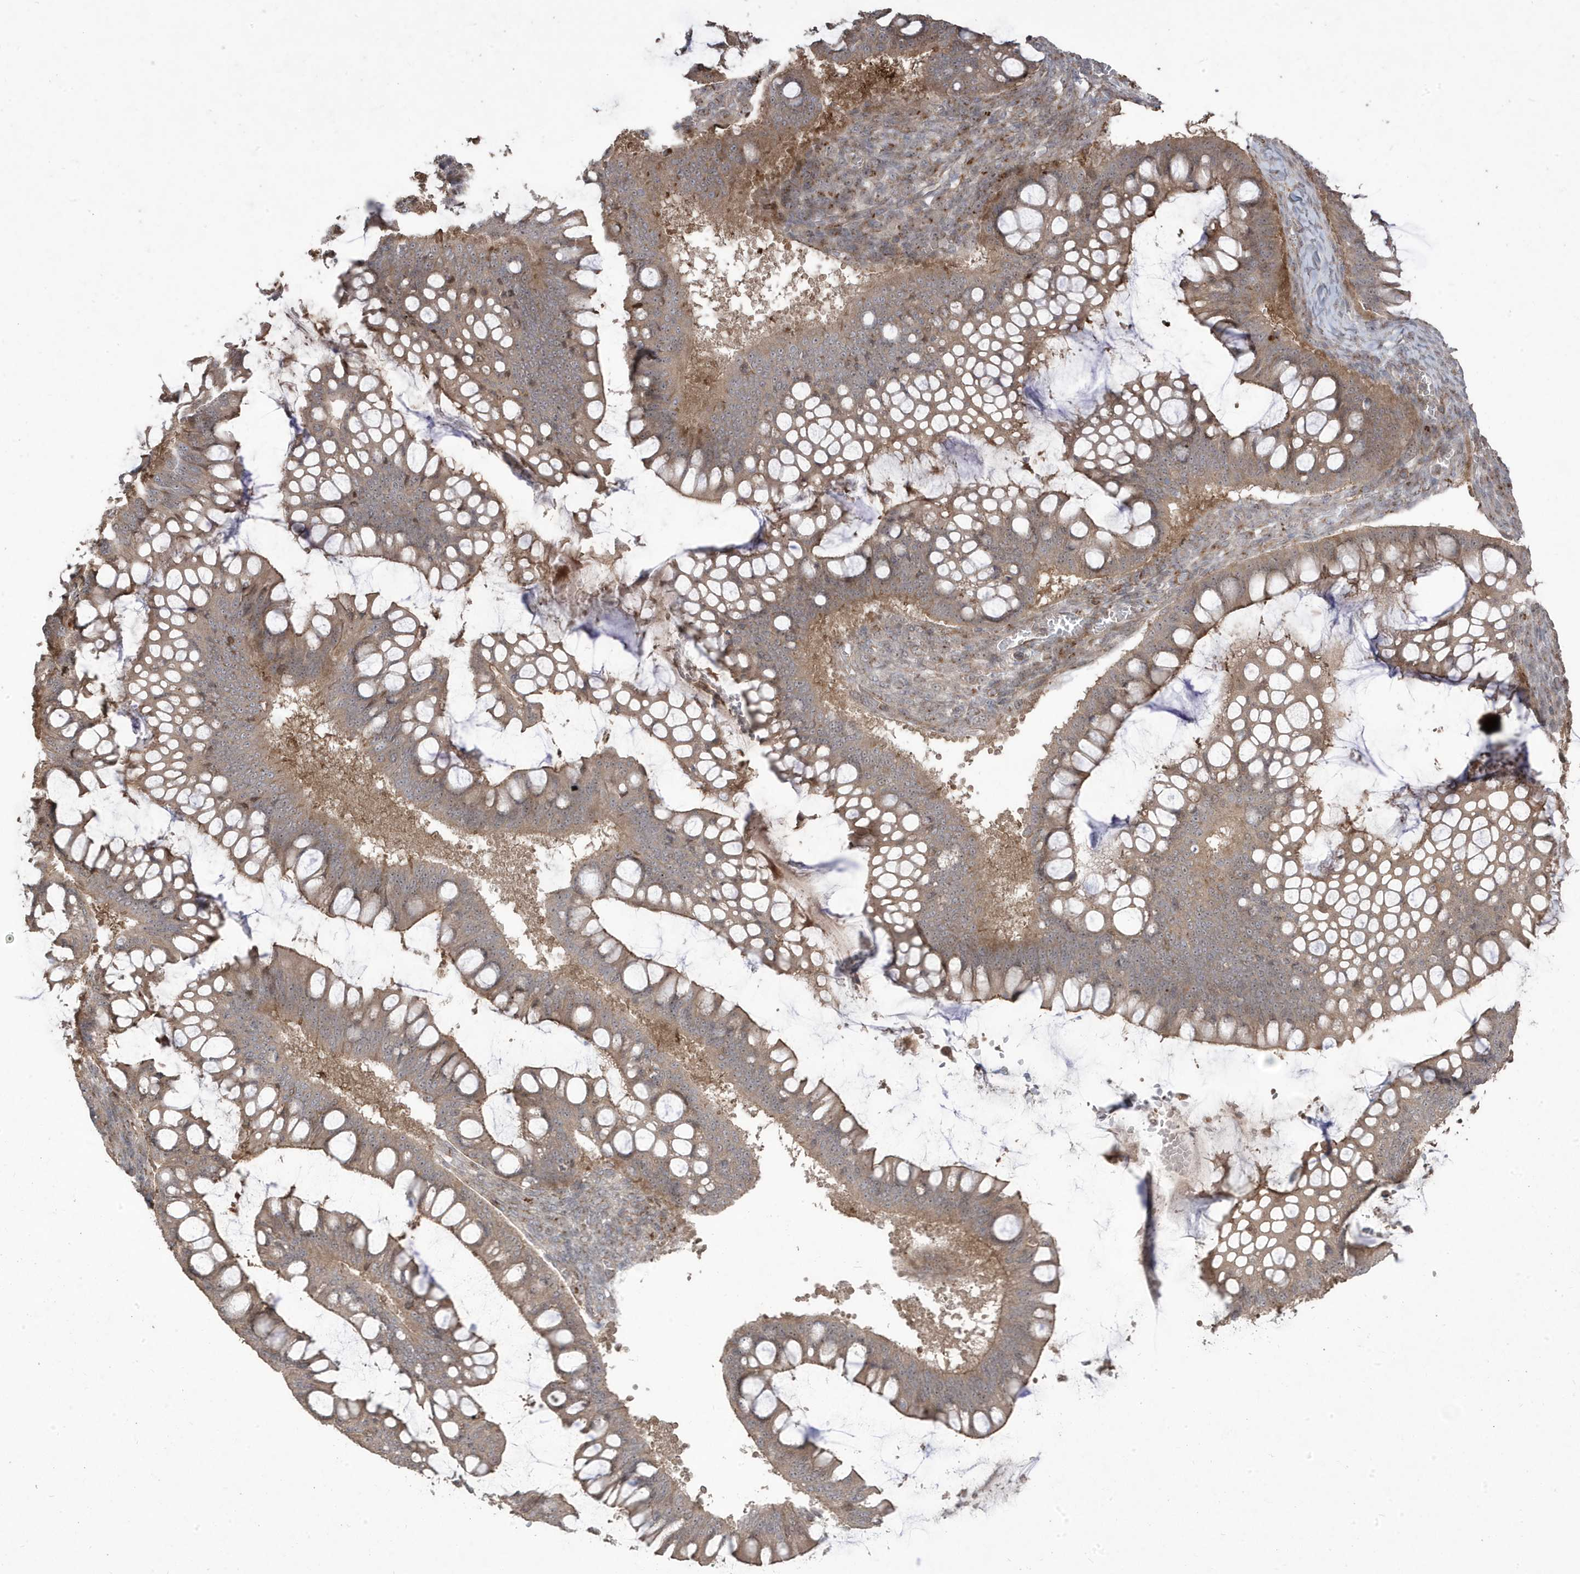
{"staining": {"intensity": "weak", "quantity": "25%-75%", "location": "cytoplasmic/membranous"}, "tissue": "ovarian cancer", "cell_type": "Tumor cells", "image_type": "cancer", "snomed": [{"axis": "morphology", "description": "Cystadenocarcinoma, mucinous, NOS"}, {"axis": "topography", "description": "Ovary"}], "caption": "The micrograph demonstrates staining of mucinous cystadenocarcinoma (ovarian), revealing weak cytoplasmic/membranous protein staining (brown color) within tumor cells. (DAB (3,3'-diaminobenzidine) IHC, brown staining for protein, blue staining for nuclei).", "gene": "CETN3", "patient": {"sex": "female", "age": 73}}